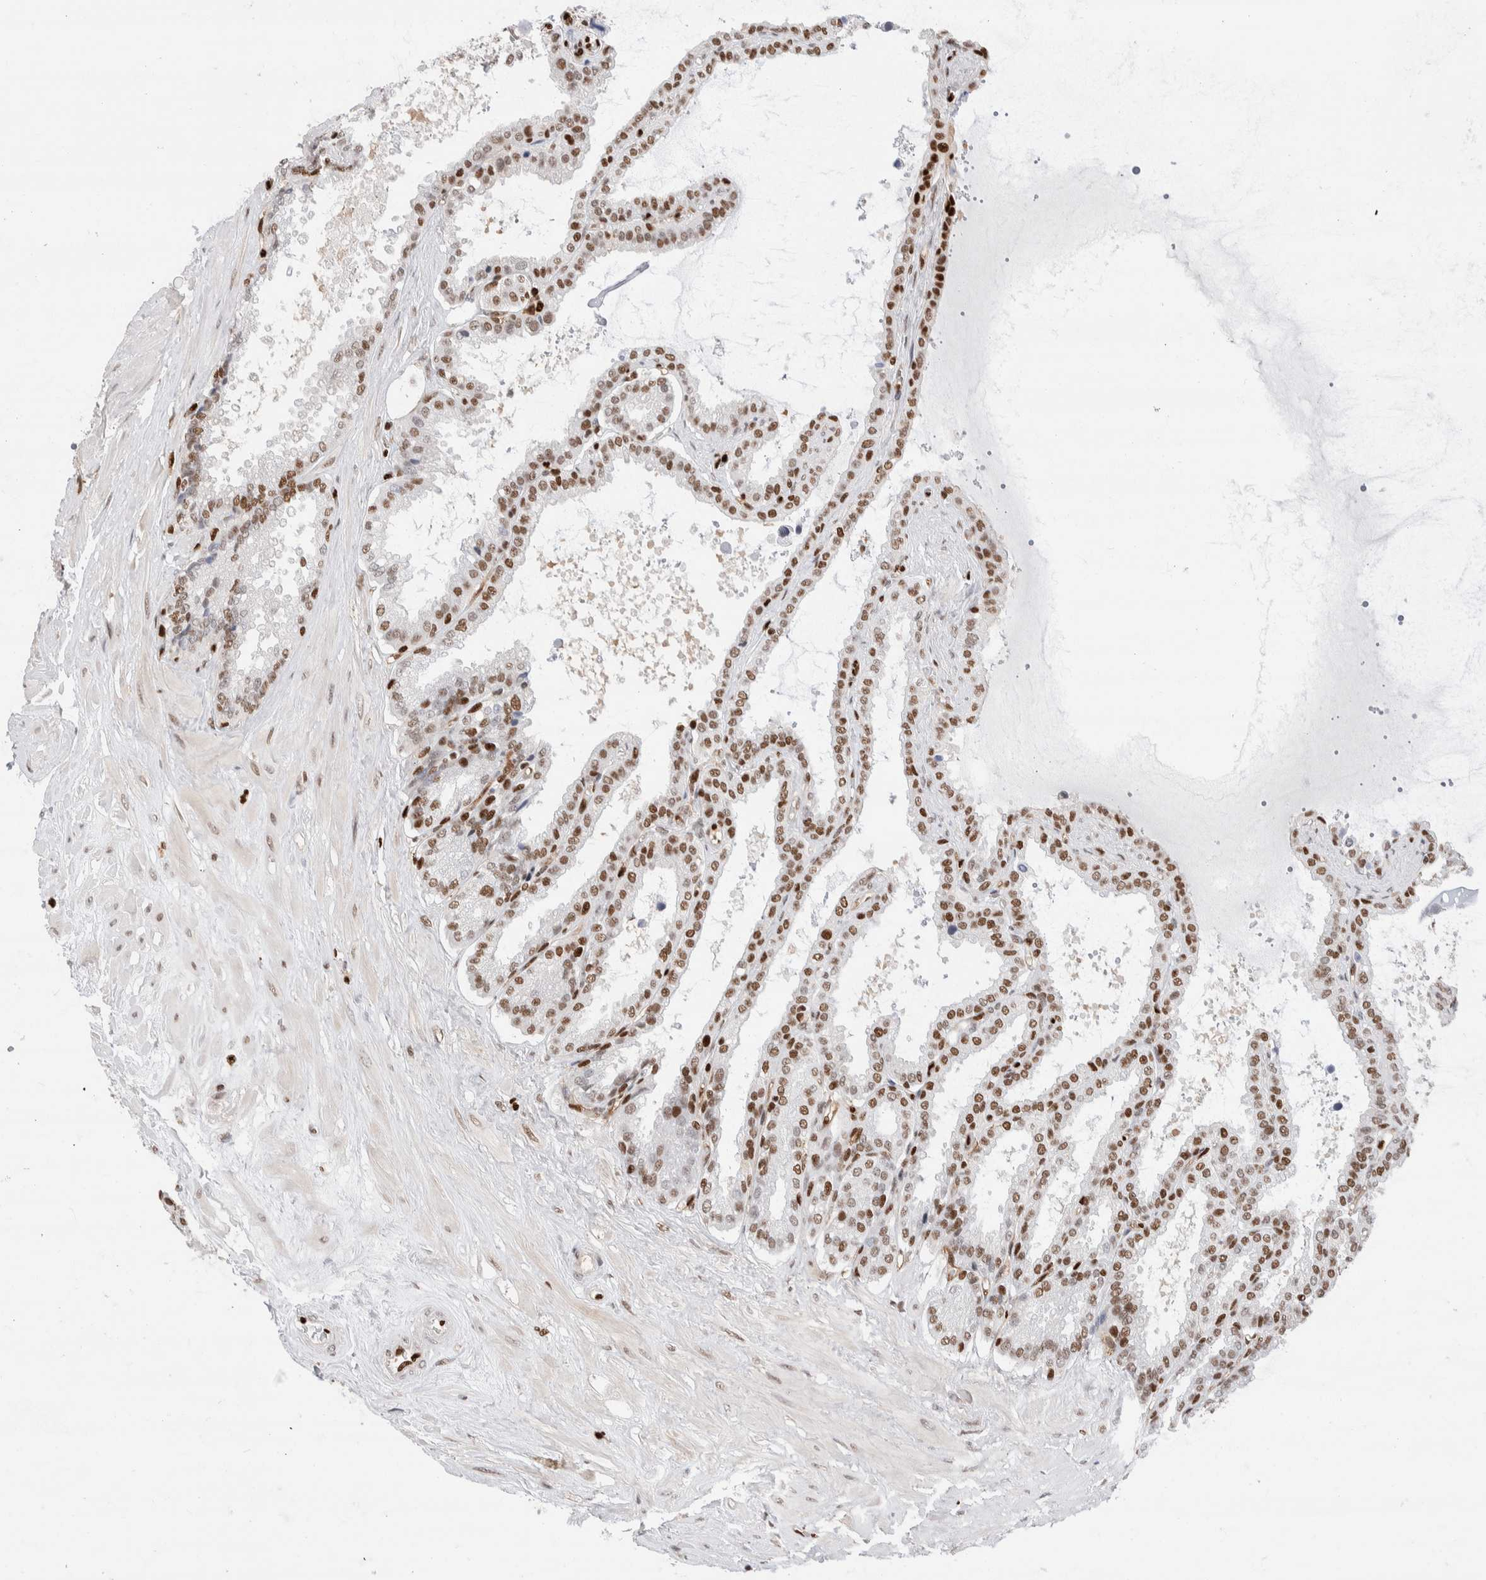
{"staining": {"intensity": "moderate", "quantity": ">75%", "location": "nuclear"}, "tissue": "seminal vesicle", "cell_type": "Glandular cells", "image_type": "normal", "snomed": [{"axis": "morphology", "description": "Normal tissue, NOS"}, {"axis": "topography", "description": "Seminal veicle"}], "caption": "Immunohistochemistry (IHC) image of normal seminal vesicle: human seminal vesicle stained using IHC shows medium levels of moderate protein expression localized specifically in the nuclear of glandular cells, appearing as a nuclear brown color.", "gene": "C17orf49", "patient": {"sex": "male", "age": 46}}